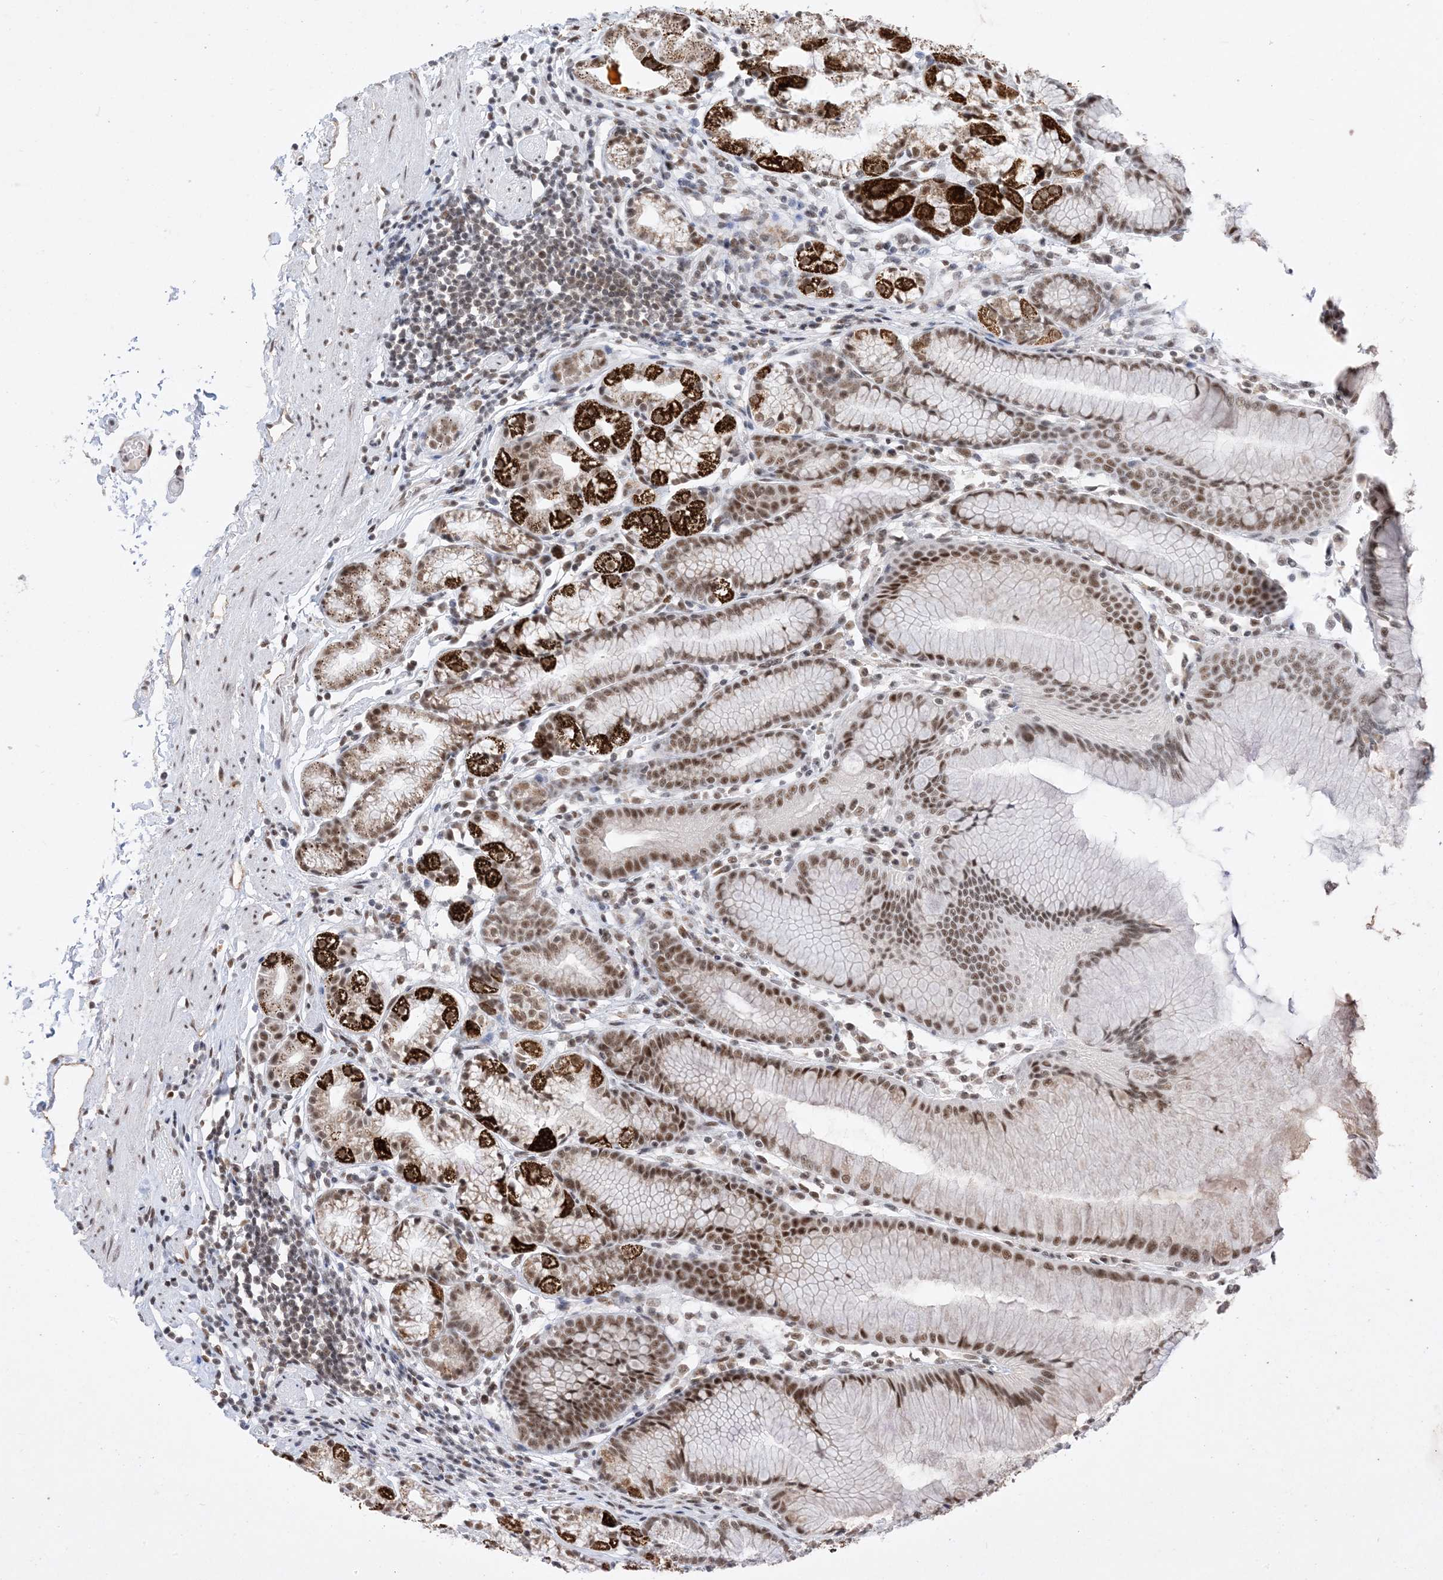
{"staining": {"intensity": "strong", "quantity": "25%-75%", "location": "cytoplasmic/membranous,nuclear"}, "tissue": "stomach", "cell_type": "Glandular cells", "image_type": "normal", "snomed": [{"axis": "morphology", "description": "Normal tissue, NOS"}, {"axis": "topography", "description": "Stomach"}], "caption": "Brown immunohistochemical staining in normal stomach exhibits strong cytoplasmic/membranous,nuclear expression in approximately 25%-75% of glandular cells.", "gene": "SF3A3", "patient": {"sex": "female", "age": 57}}